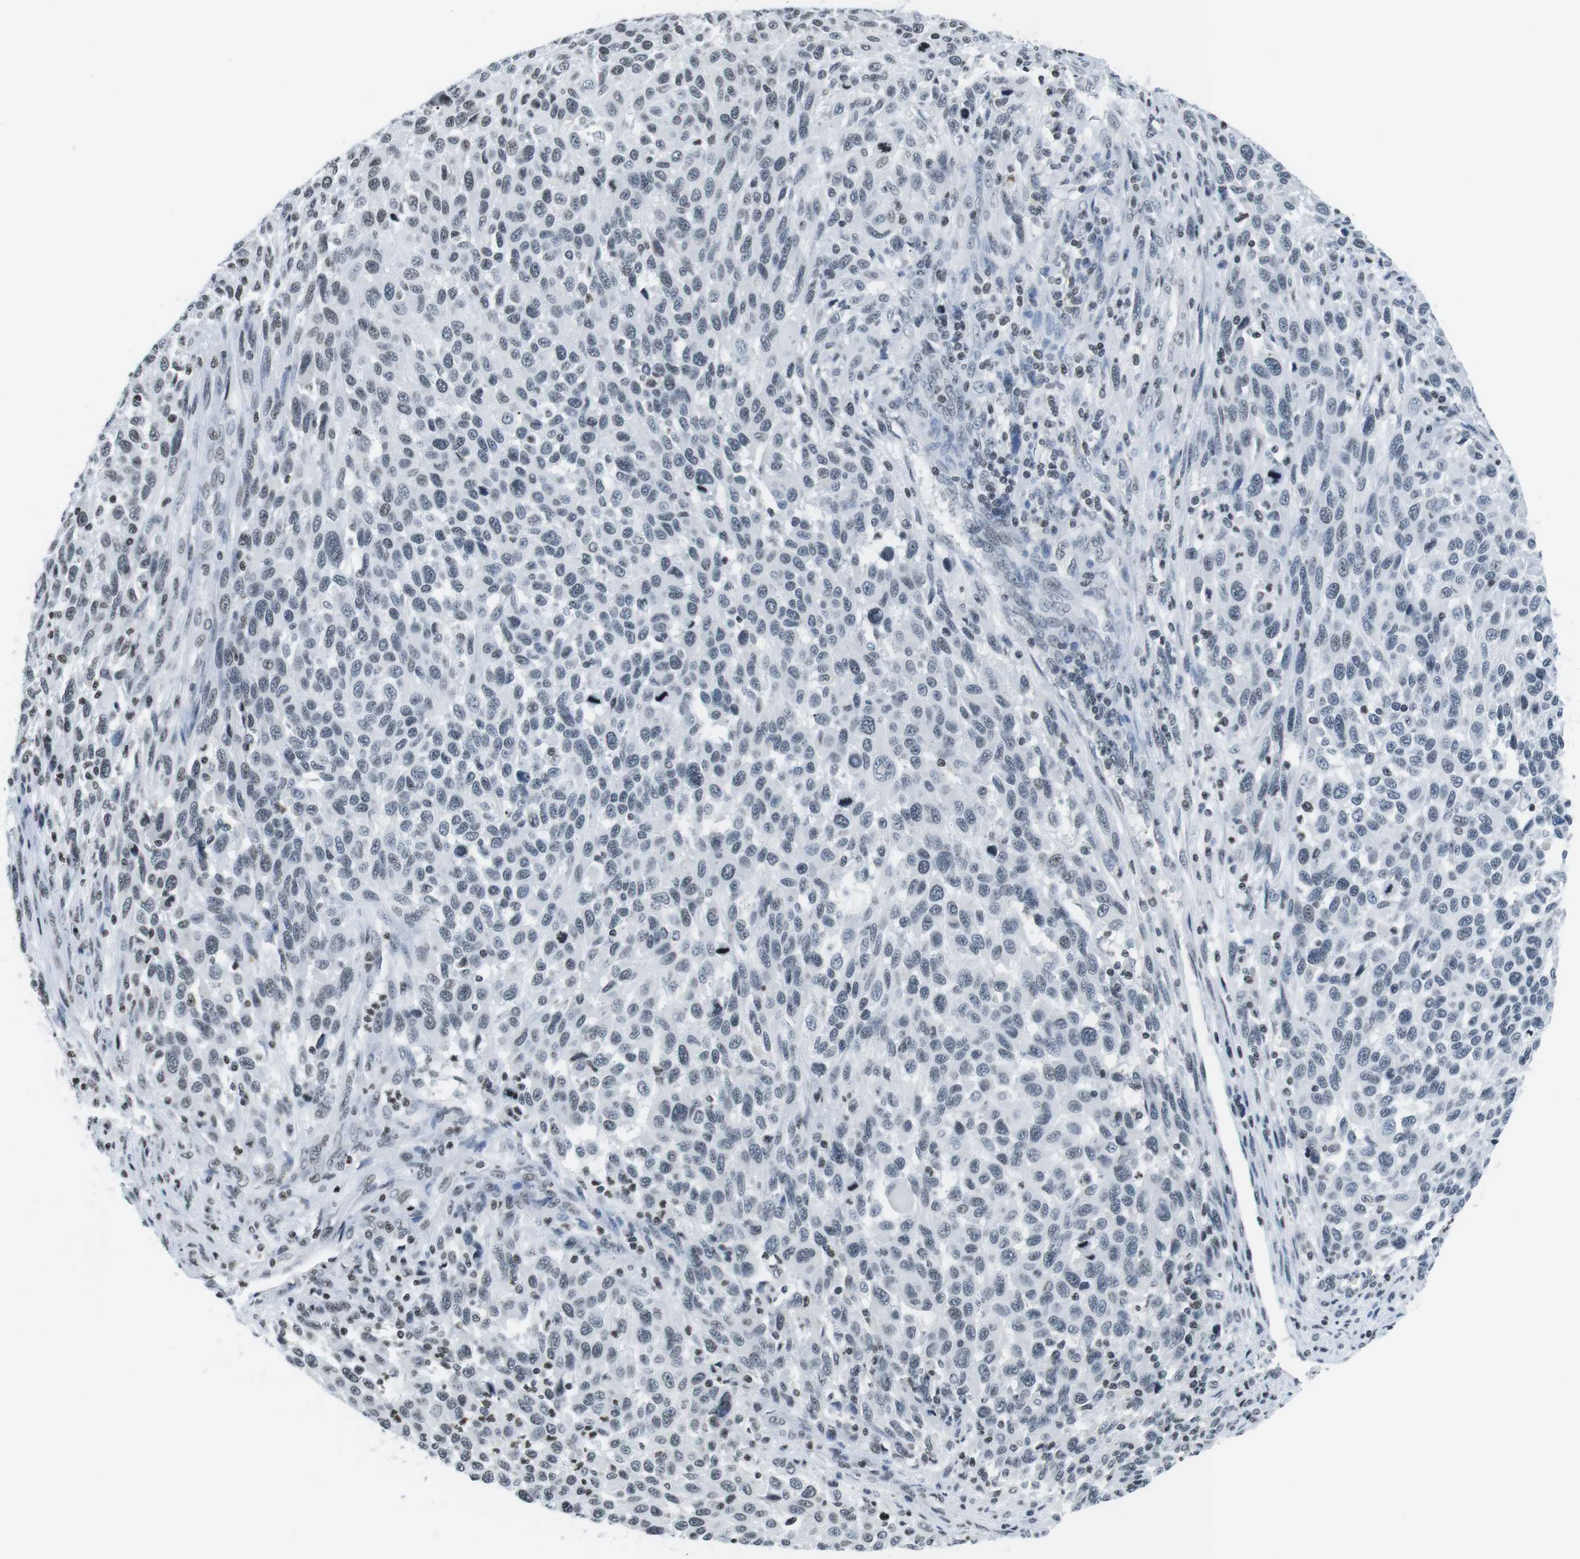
{"staining": {"intensity": "negative", "quantity": "none", "location": "none"}, "tissue": "melanoma", "cell_type": "Tumor cells", "image_type": "cancer", "snomed": [{"axis": "morphology", "description": "Malignant melanoma, Metastatic site"}, {"axis": "topography", "description": "Lymph node"}], "caption": "Immunohistochemistry (IHC) of melanoma demonstrates no staining in tumor cells.", "gene": "E2F2", "patient": {"sex": "male", "age": 61}}